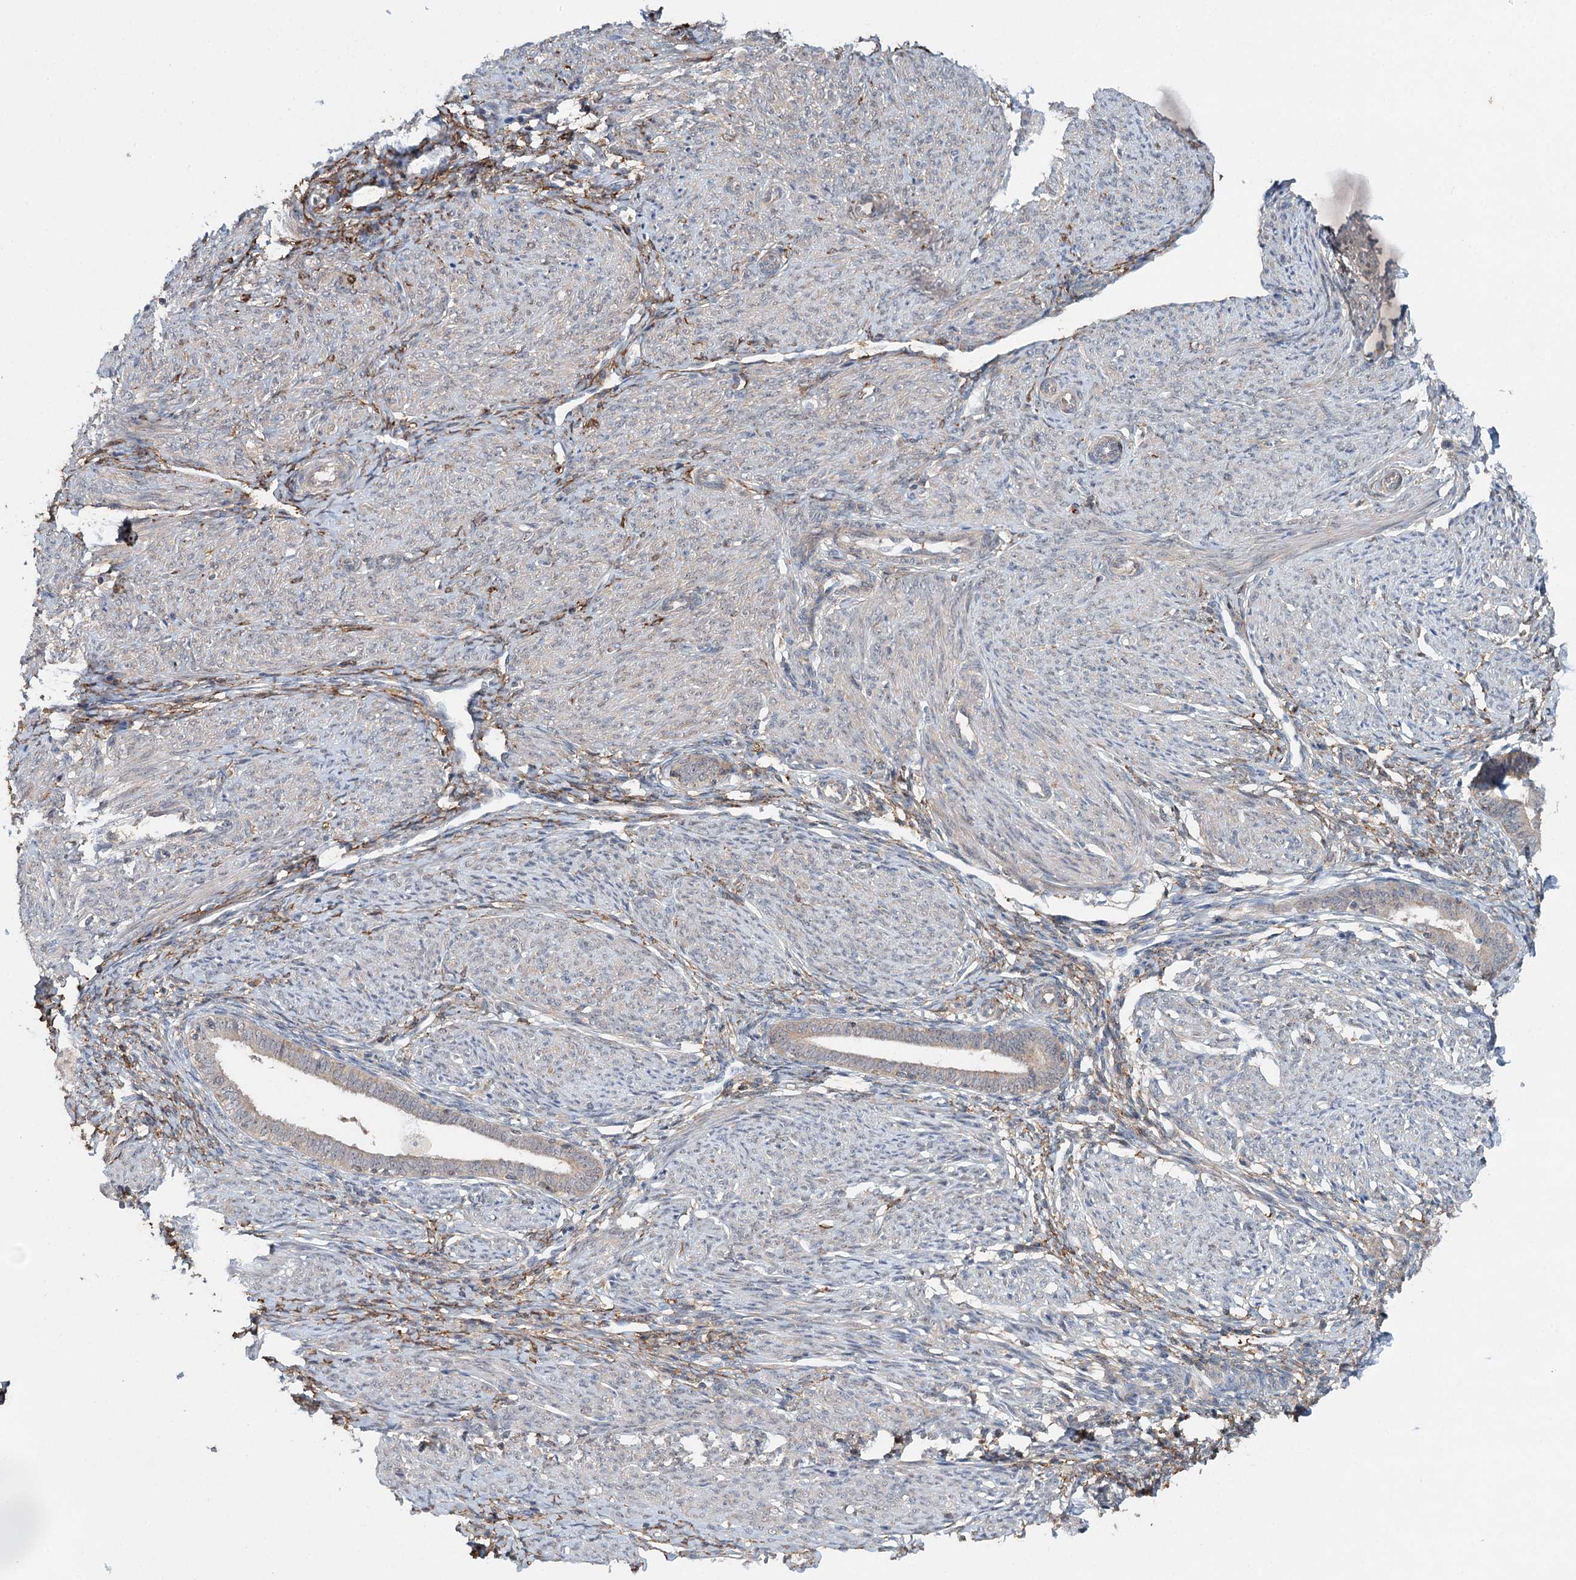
{"staining": {"intensity": "negative", "quantity": "none", "location": "none"}, "tissue": "endometrium", "cell_type": "Cells in endometrial stroma", "image_type": "normal", "snomed": [{"axis": "morphology", "description": "Normal tissue, NOS"}, {"axis": "topography", "description": "Endometrium"}], "caption": "Cells in endometrial stroma show no significant protein positivity in normal endometrium. The staining is performed using DAB (3,3'-diaminobenzidine) brown chromogen with nuclei counter-stained in using hematoxylin.", "gene": "WDR44", "patient": {"sex": "female", "age": 72}}